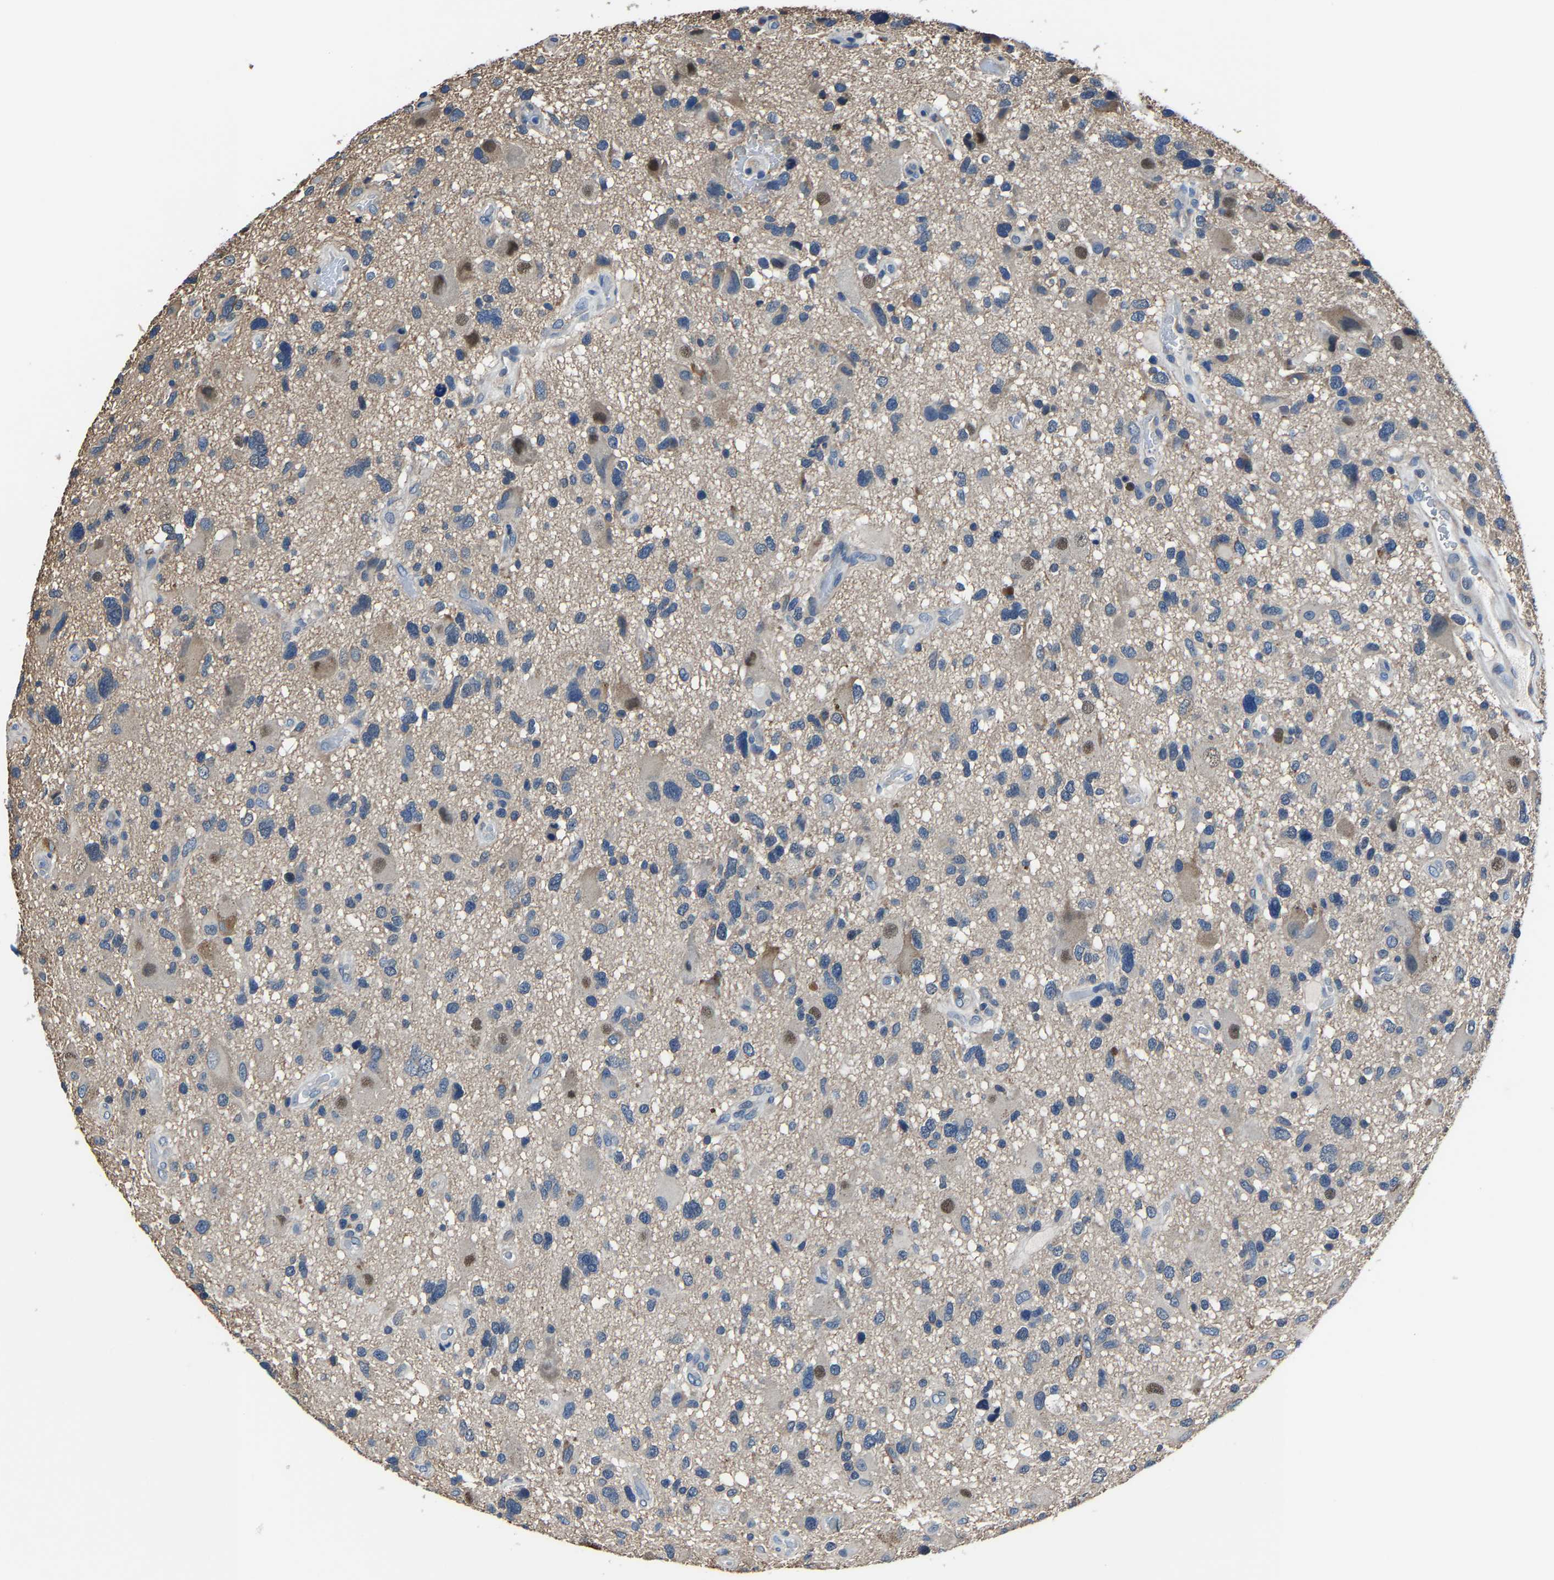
{"staining": {"intensity": "moderate", "quantity": "<25%", "location": "nuclear"}, "tissue": "glioma", "cell_type": "Tumor cells", "image_type": "cancer", "snomed": [{"axis": "morphology", "description": "Glioma, malignant, High grade"}, {"axis": "topography", "description": "Brain"}], "caption": "High-power microscopy captured an IHC photomicrograph of glioma, revealing moderate nuclear expression in approximately <25% of tumor cells. Nuclei are stained in blue.", "gene": "STRBP", "patient": {"sex": "male", "age": 33}}